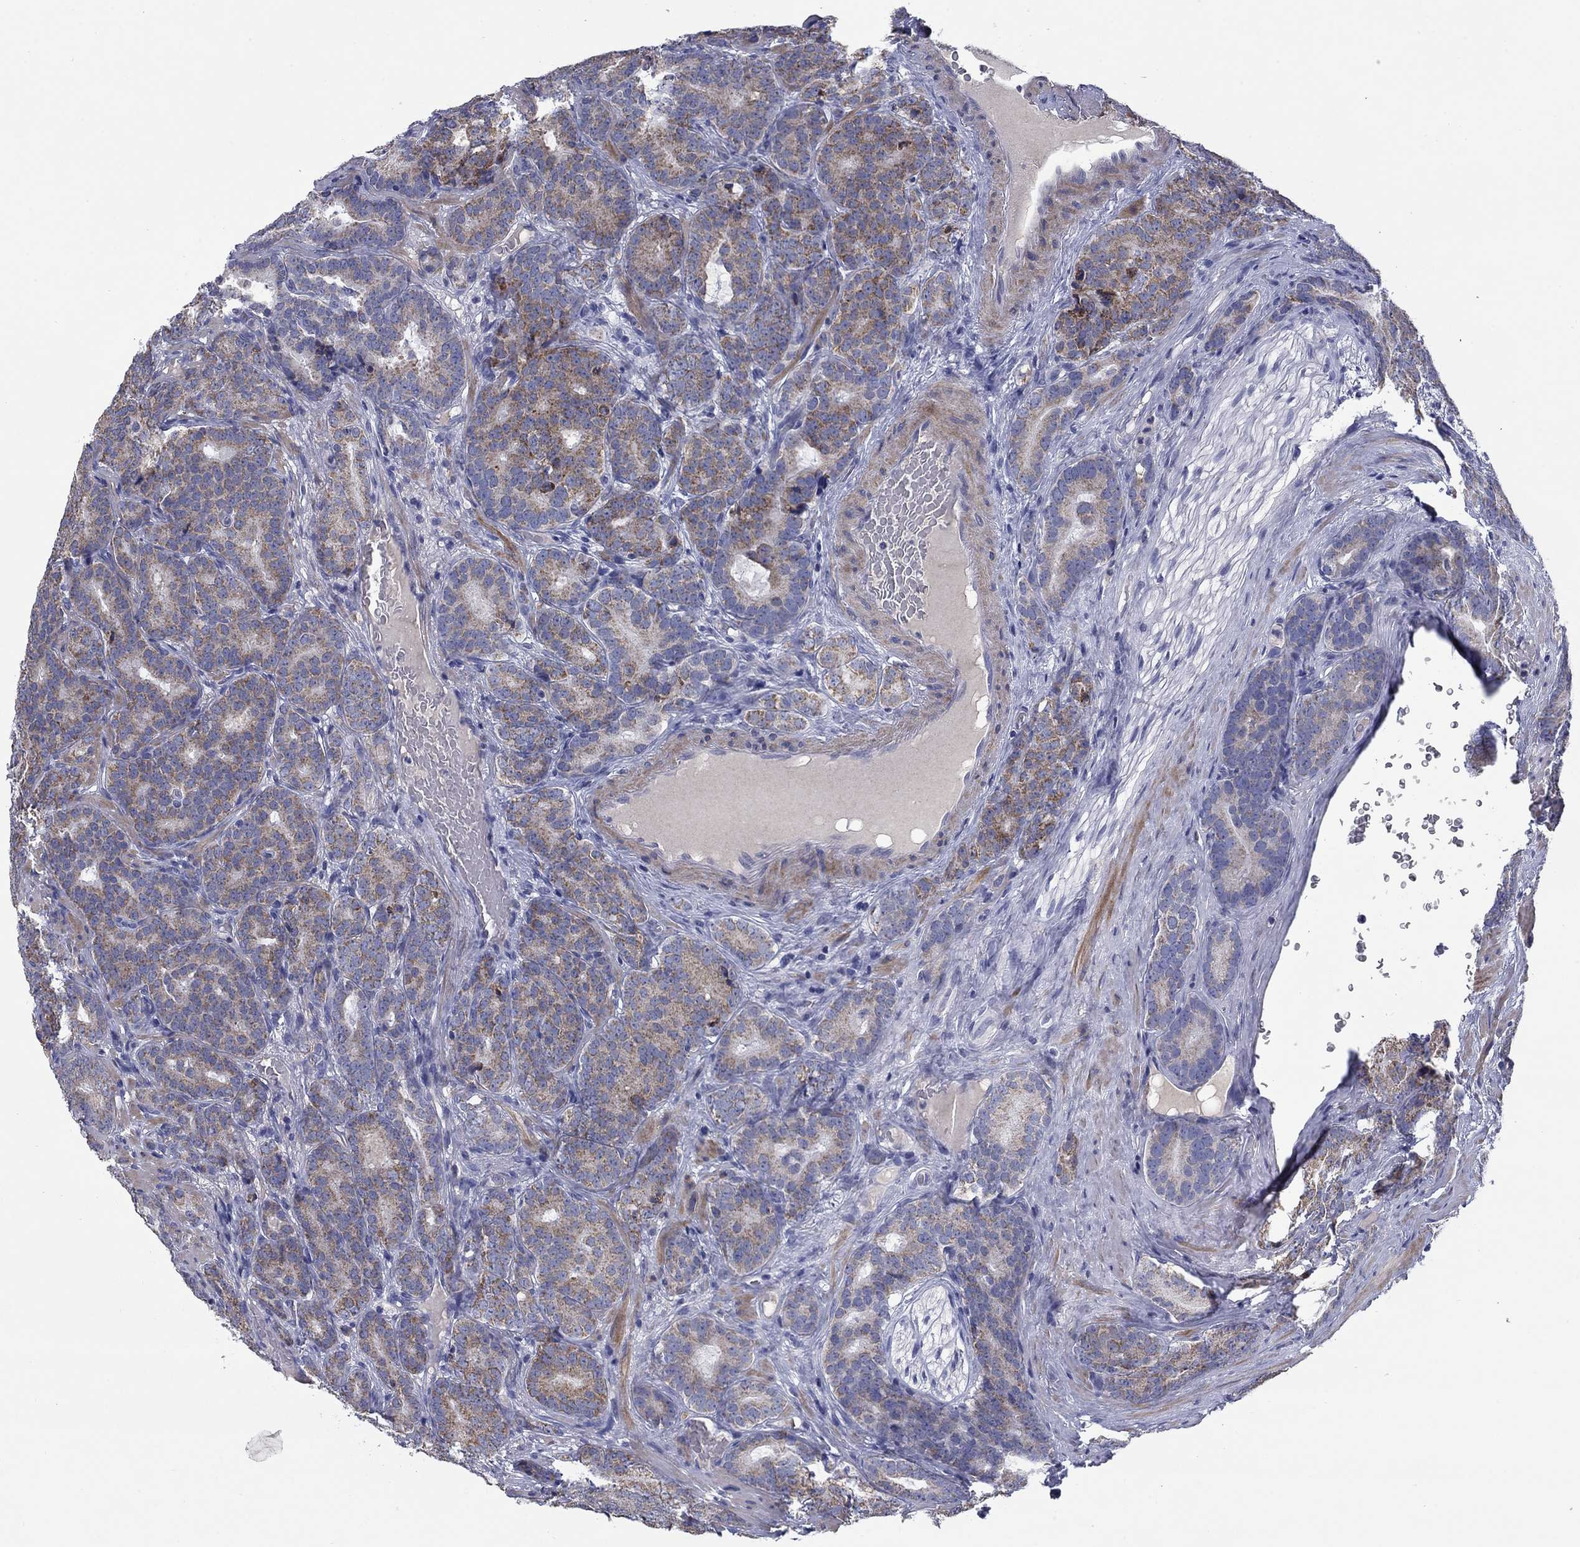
{"staining": {"intensity": "moderate", "quantity": "25%-75%", "location": "cytoplasmic/membranous"}, "tissue": "prostate cancer", "cell_type": "Tumor cells", "image_type": "cancer", "snomed": [{"axis": "morphology", "description": "Adenocarcinoma, NOS"}, {"axis": "topography", "description": "Prostate"}], "caption": "Human prostate cancer stained with a protein marker exhibits moderate staining in tumor cells.", "gene": "FRK", "patient": {"sex": "male", "age": 71}}